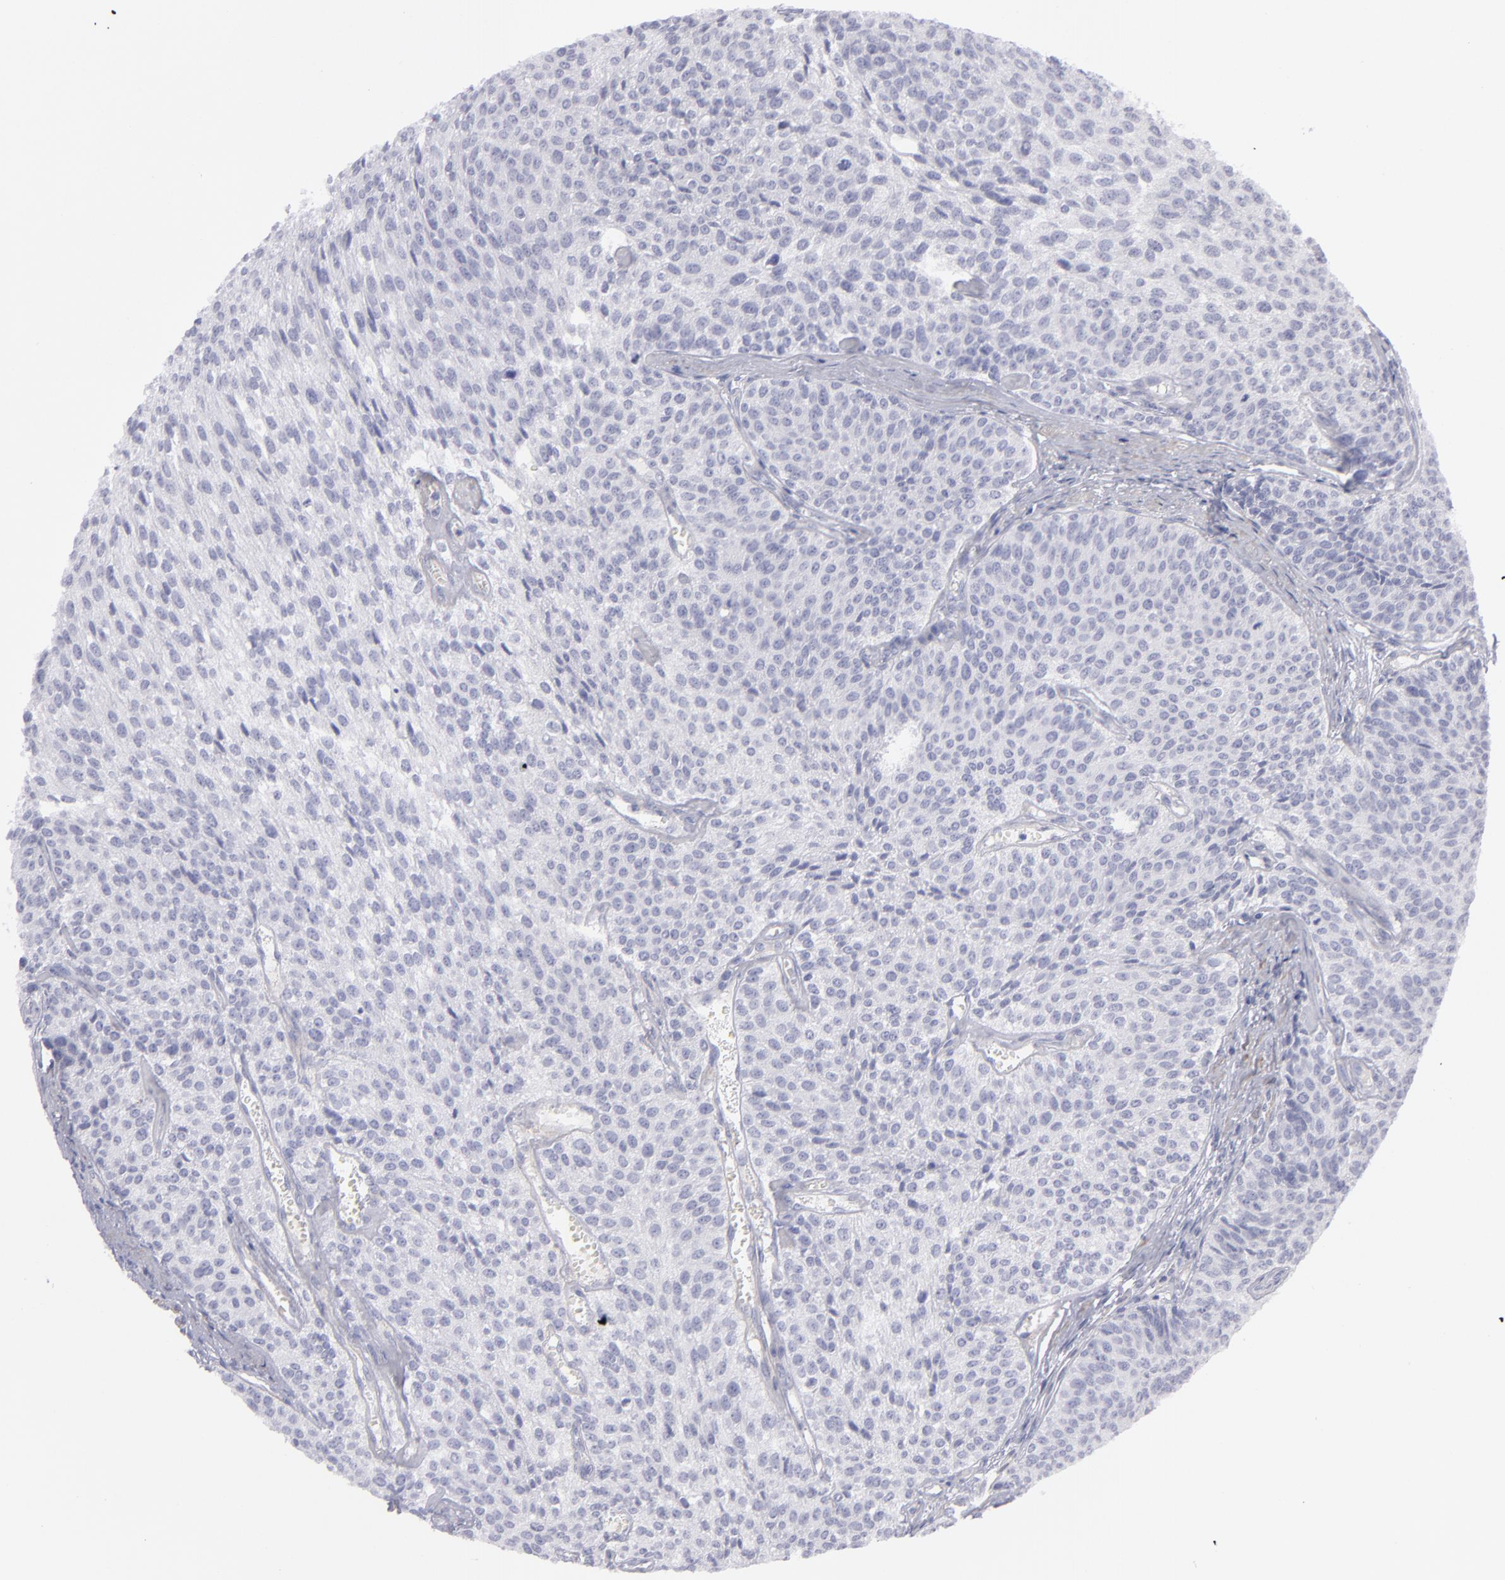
{"staining": {"intensity": "negative", "quantity": "none", "location": "none"}, "tissue": "urothelial cancer", "cell_type": "Tumor cells", "image_type": "cancer", "snomed": [{"axis": "morphology", "description": "Urothelial carcinoma, Low grade"}, {"axis": "topography", "description": "Urinary bladder"}], "caption": "There is no significant positivity in tumor cells of low-grade urothelial carcinoma.", "gene": "MYH11", "patient": {"sex": "female", "age": 73}}